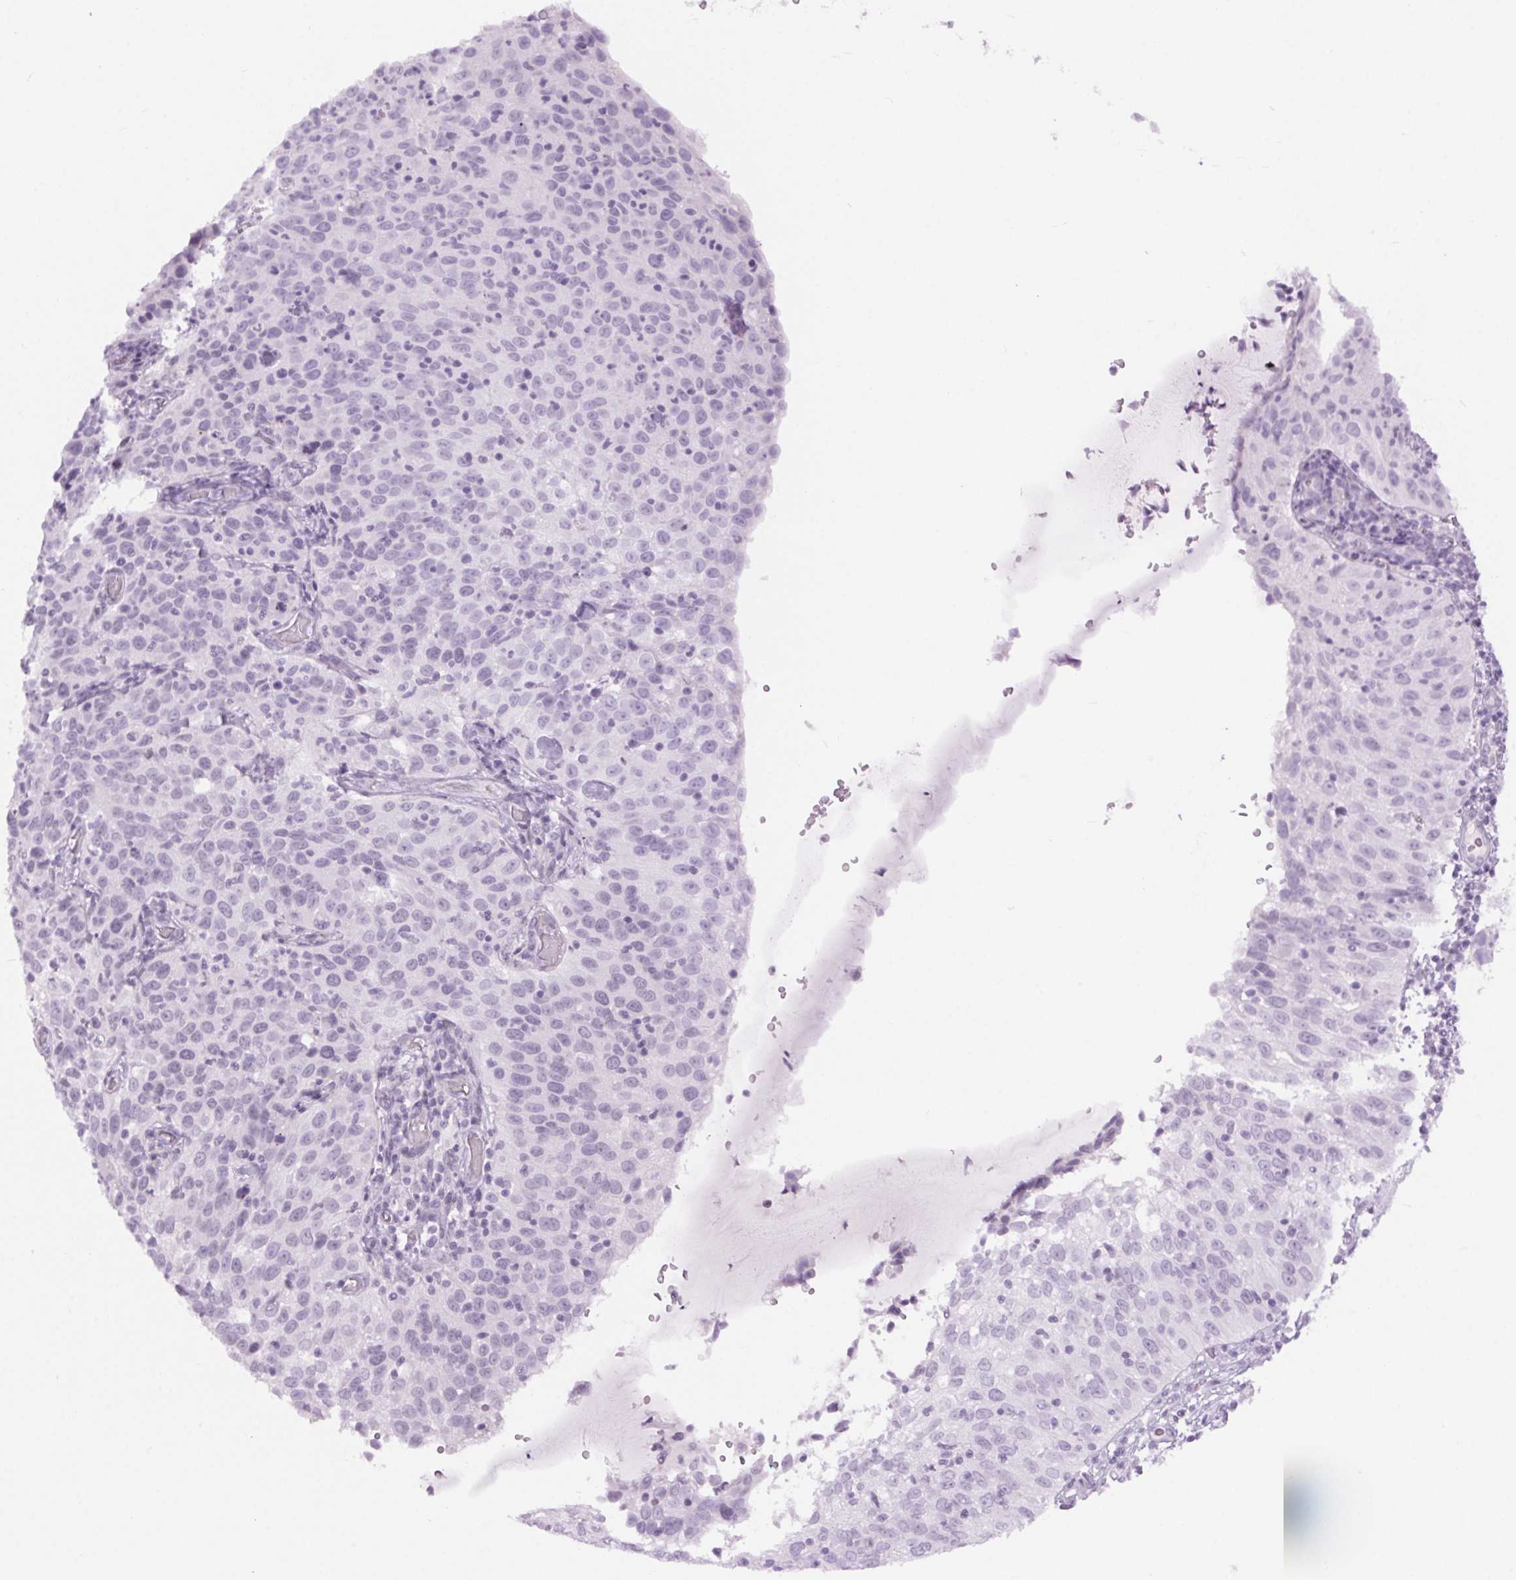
{"staining": {"intensity": "negative", "quantity": "none", "location": "none"}, "tissue": "cervical cancer", "cell_type": "Tumor cells", "image_type": "cancer", "snomed": [{"axis": "morphology", "description": "Squamous cell carcinoma, NOS"}, {"axis": "topography", "description": "Cervix"}], "caption": "Tumor cells are negative for protein expression in human cervical cancer (squamous cell carcinoma). The staining is performed using DAB (3,3'-diaminobenzidine) brown chromogen with nuclei counter-stained in using hematoxylin.", "gene": "BEND2", "patient": {"sex": "female", "age": 52}}